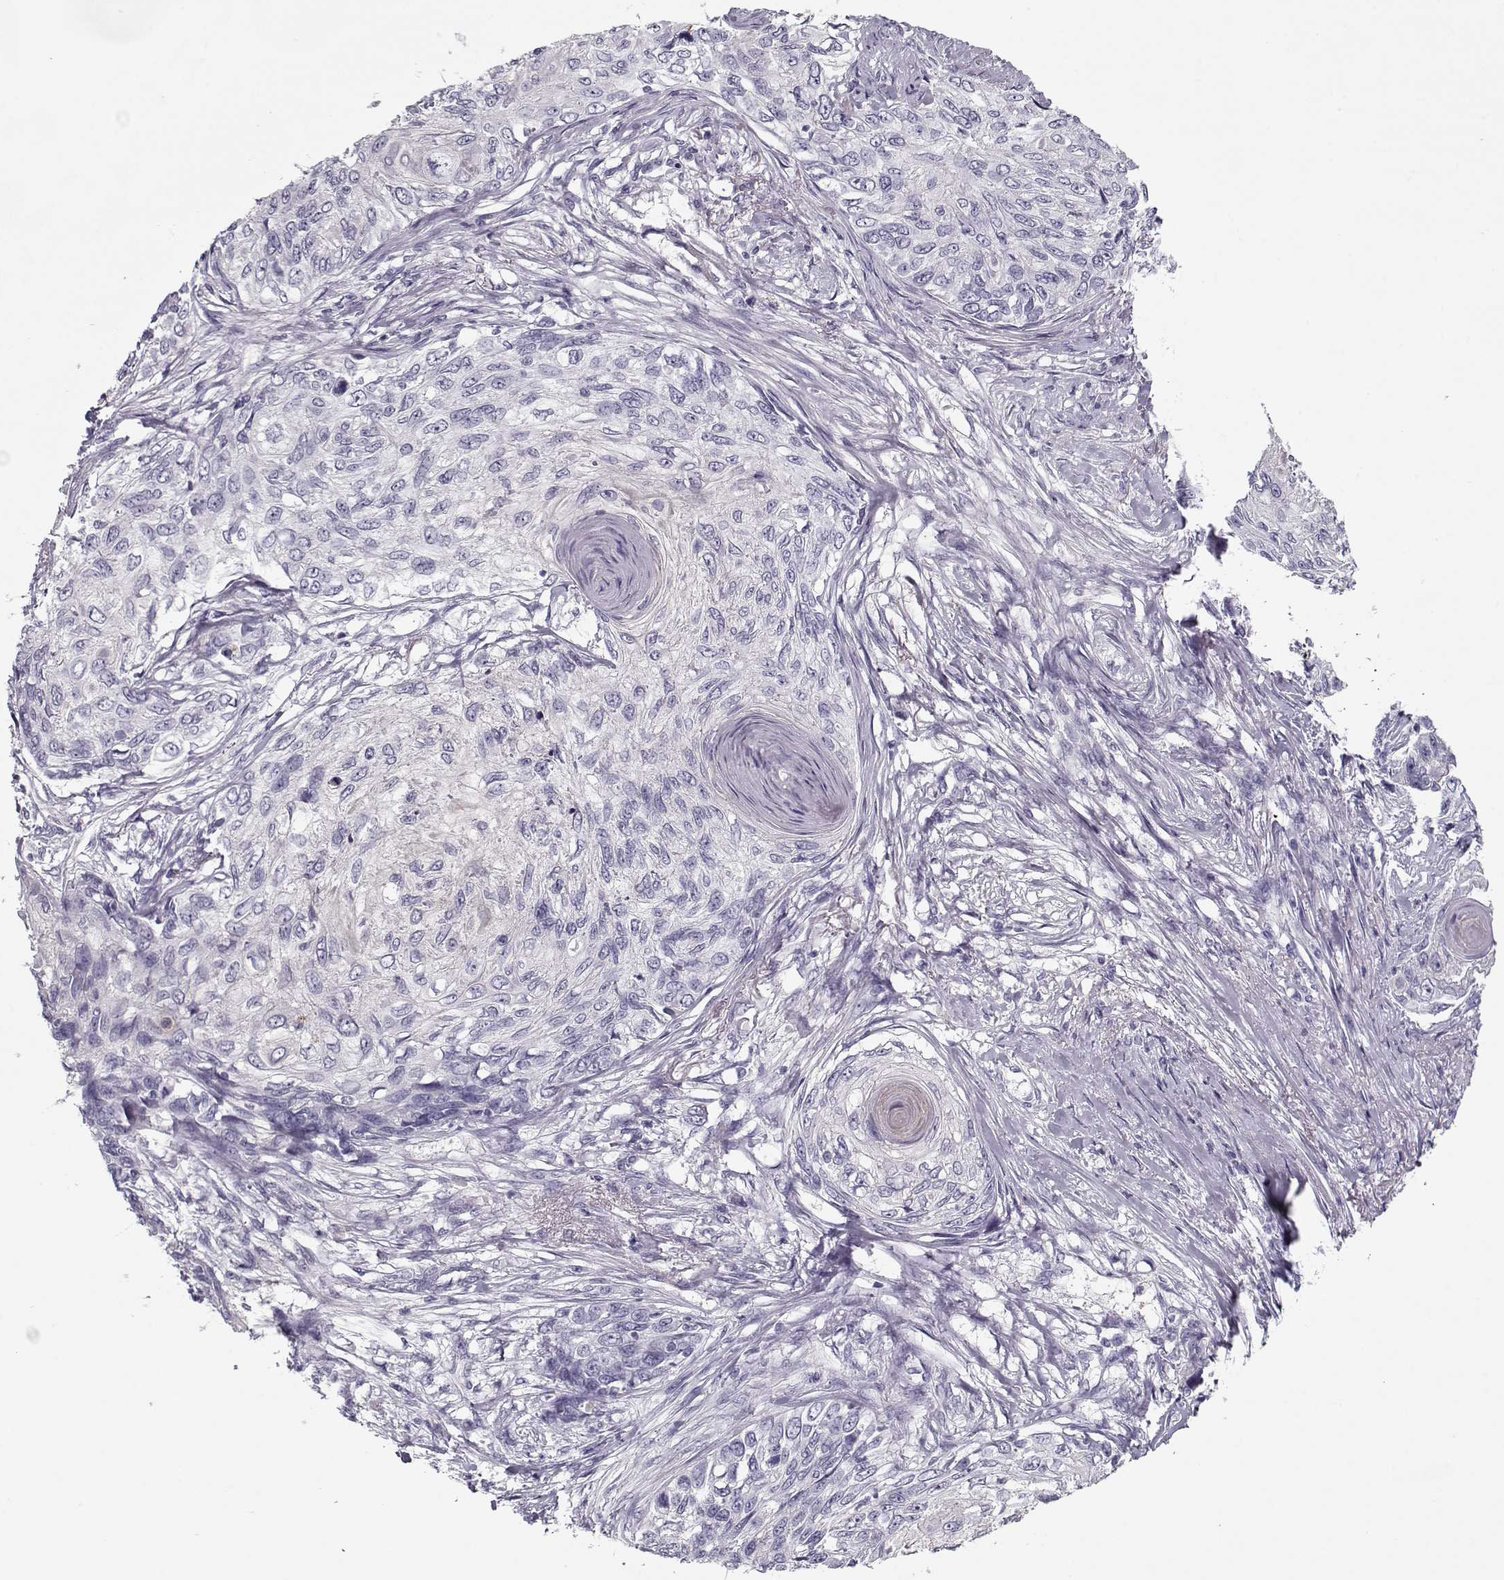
{"staining": {"intensity": "negative", "quantity": "none", "location": "none"}, "tissue": "skin cancer", "cell_type": "Tumor cells", "image_type": "cancer", "snomed": [{"axis": "morphology", "description": "Squamous cell carcinoma, NOS"}, {"axis": "topography", "description": "Skin"}], "caption": "Skin squamous cell carcinoma stained for a protein using immunohistochemistry (IHC) shows no expression tumor cells.", "gene": "CCDC136", "patient": {"sex": "male", "age": 92}}